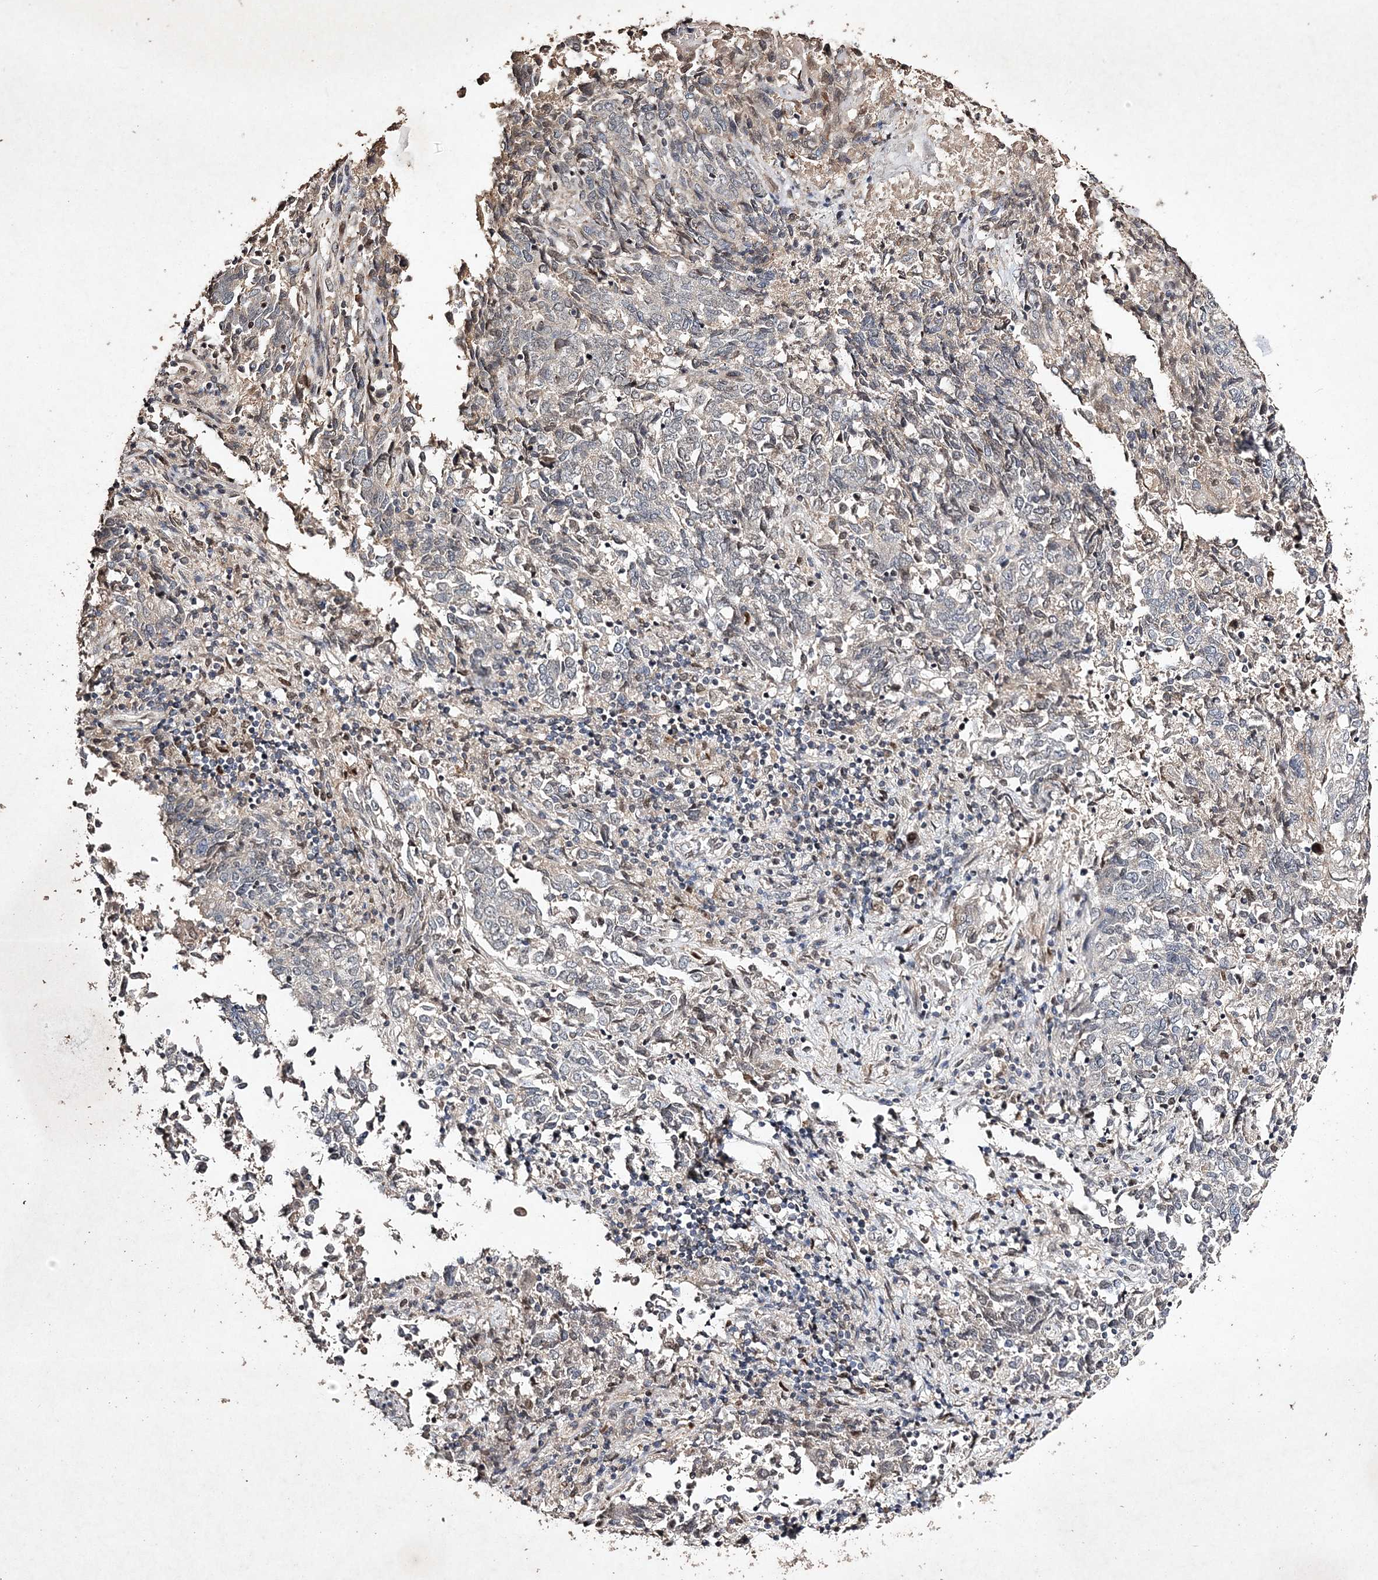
{"staining": {"intensity": "negative", "quantity": "none", "location": "none"}, "tissue": "endometrial cancer", "cell_type": "Tumor cells", "image_type": "cancer", "snomed": [{"axis": "morphology", "description": "Adenocarcinoma, NOS"}, {"axis": "topography", "description": "Endometrium"}], "caption": "Endometrial adenocarcinoma was stained to show a protein in brown. There is no significant expression in tumor cells.", "gene": "C3orf38", "patient": {"sex": "female", "age": 80}}